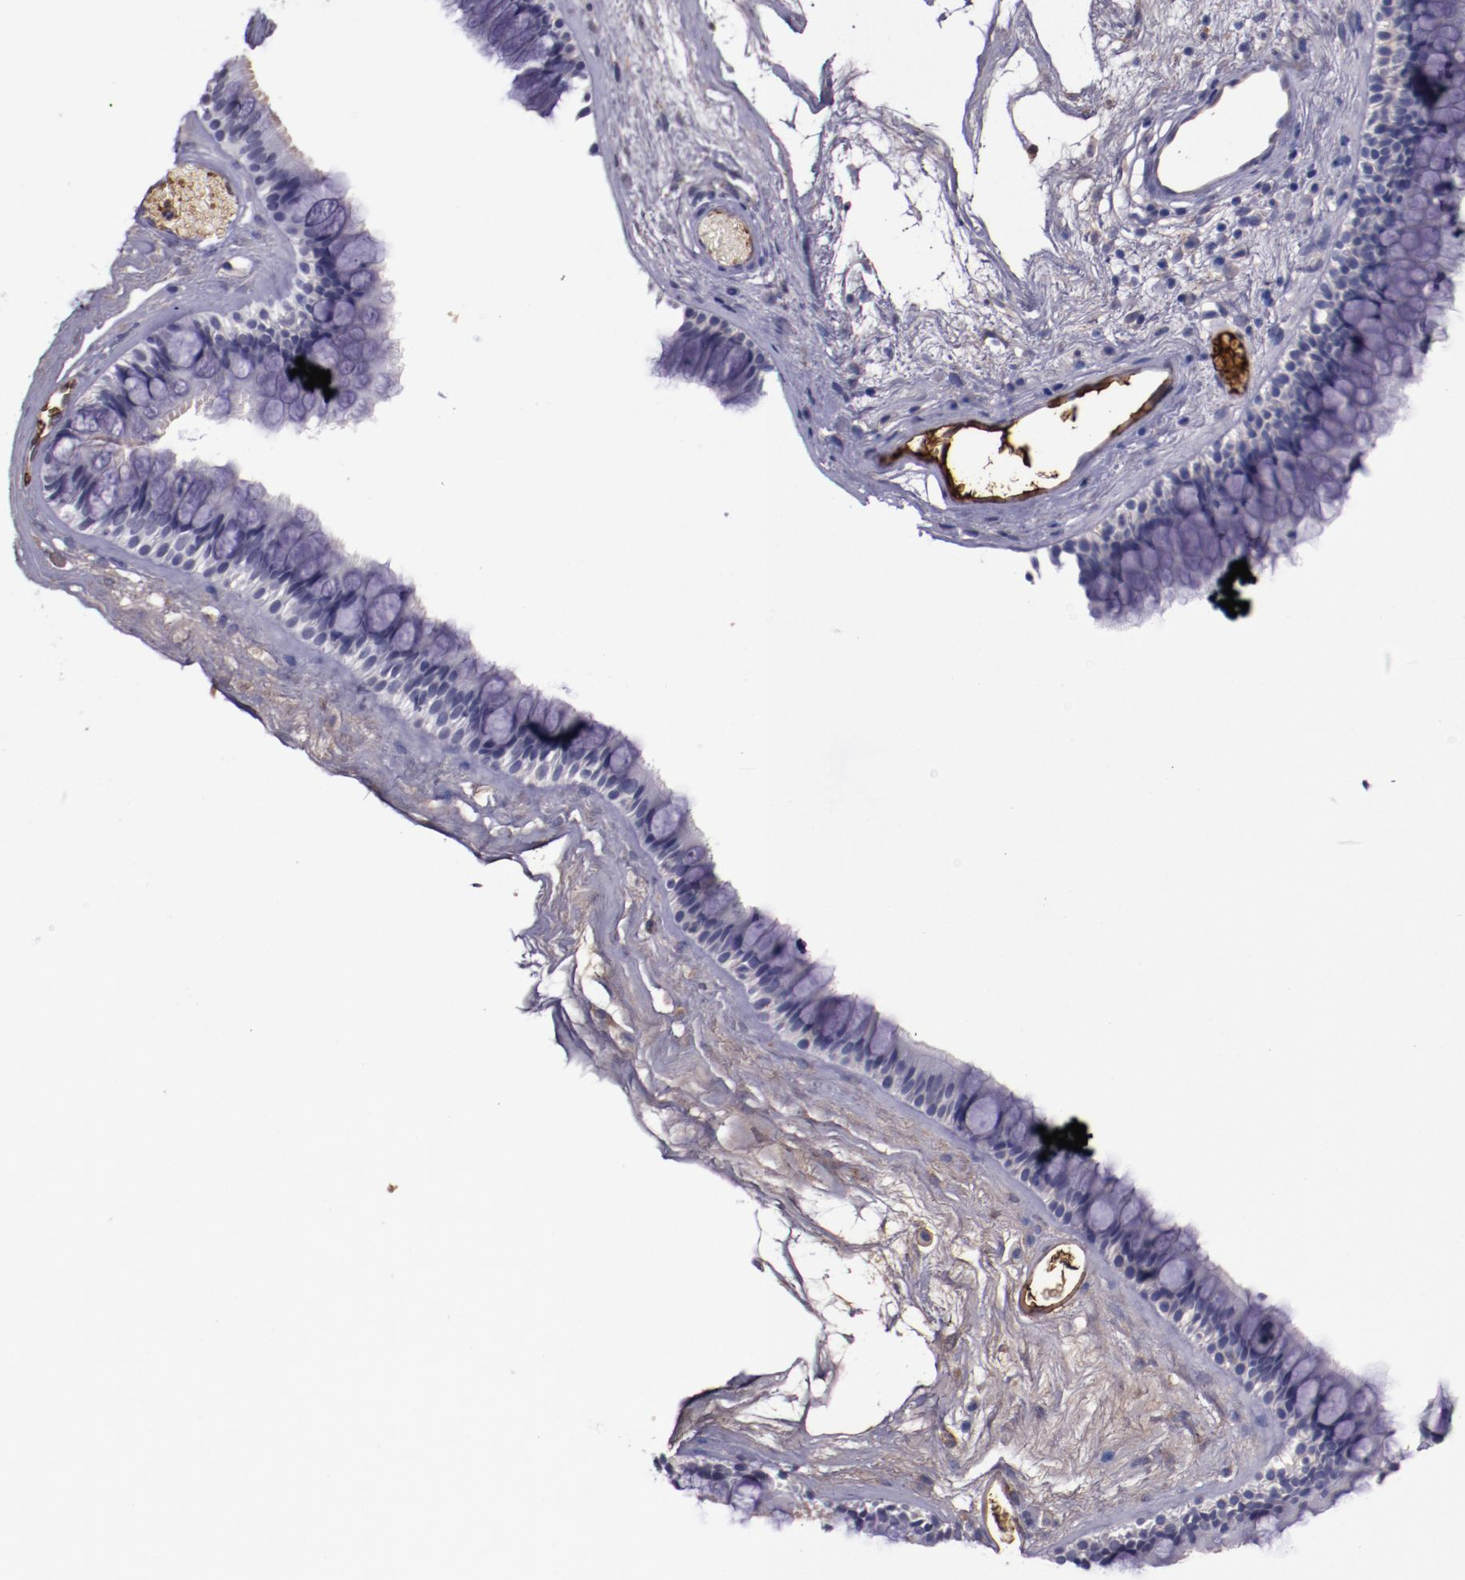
{"staining": {"intensity": "weak", "quantity": "<25%", "location": "cytoplasmic/membranous"}, "tissue": "nasopharynx", "cell_type": "Respiratory epithelial cells", "image_type": "normal", "snomed": [{"axis": "morphology", "description": "Normal tissue, NOS"}, {"axis": "morphology", "description": "Inflammation, NOS"}, {"axis": "topography", "description": "Nasopharynx"}], "caption": "A high-resolution image shows immunohistochemistry staining of unremarkable nasopharynx, which reveals no significant positivity in respiratory epithelial cells. (DAB (3,3'-diaminobenzidine) immunohistochemistry, high magnification).", "gene": "A2M", "patient": {"sex": "male", "age": 48}}